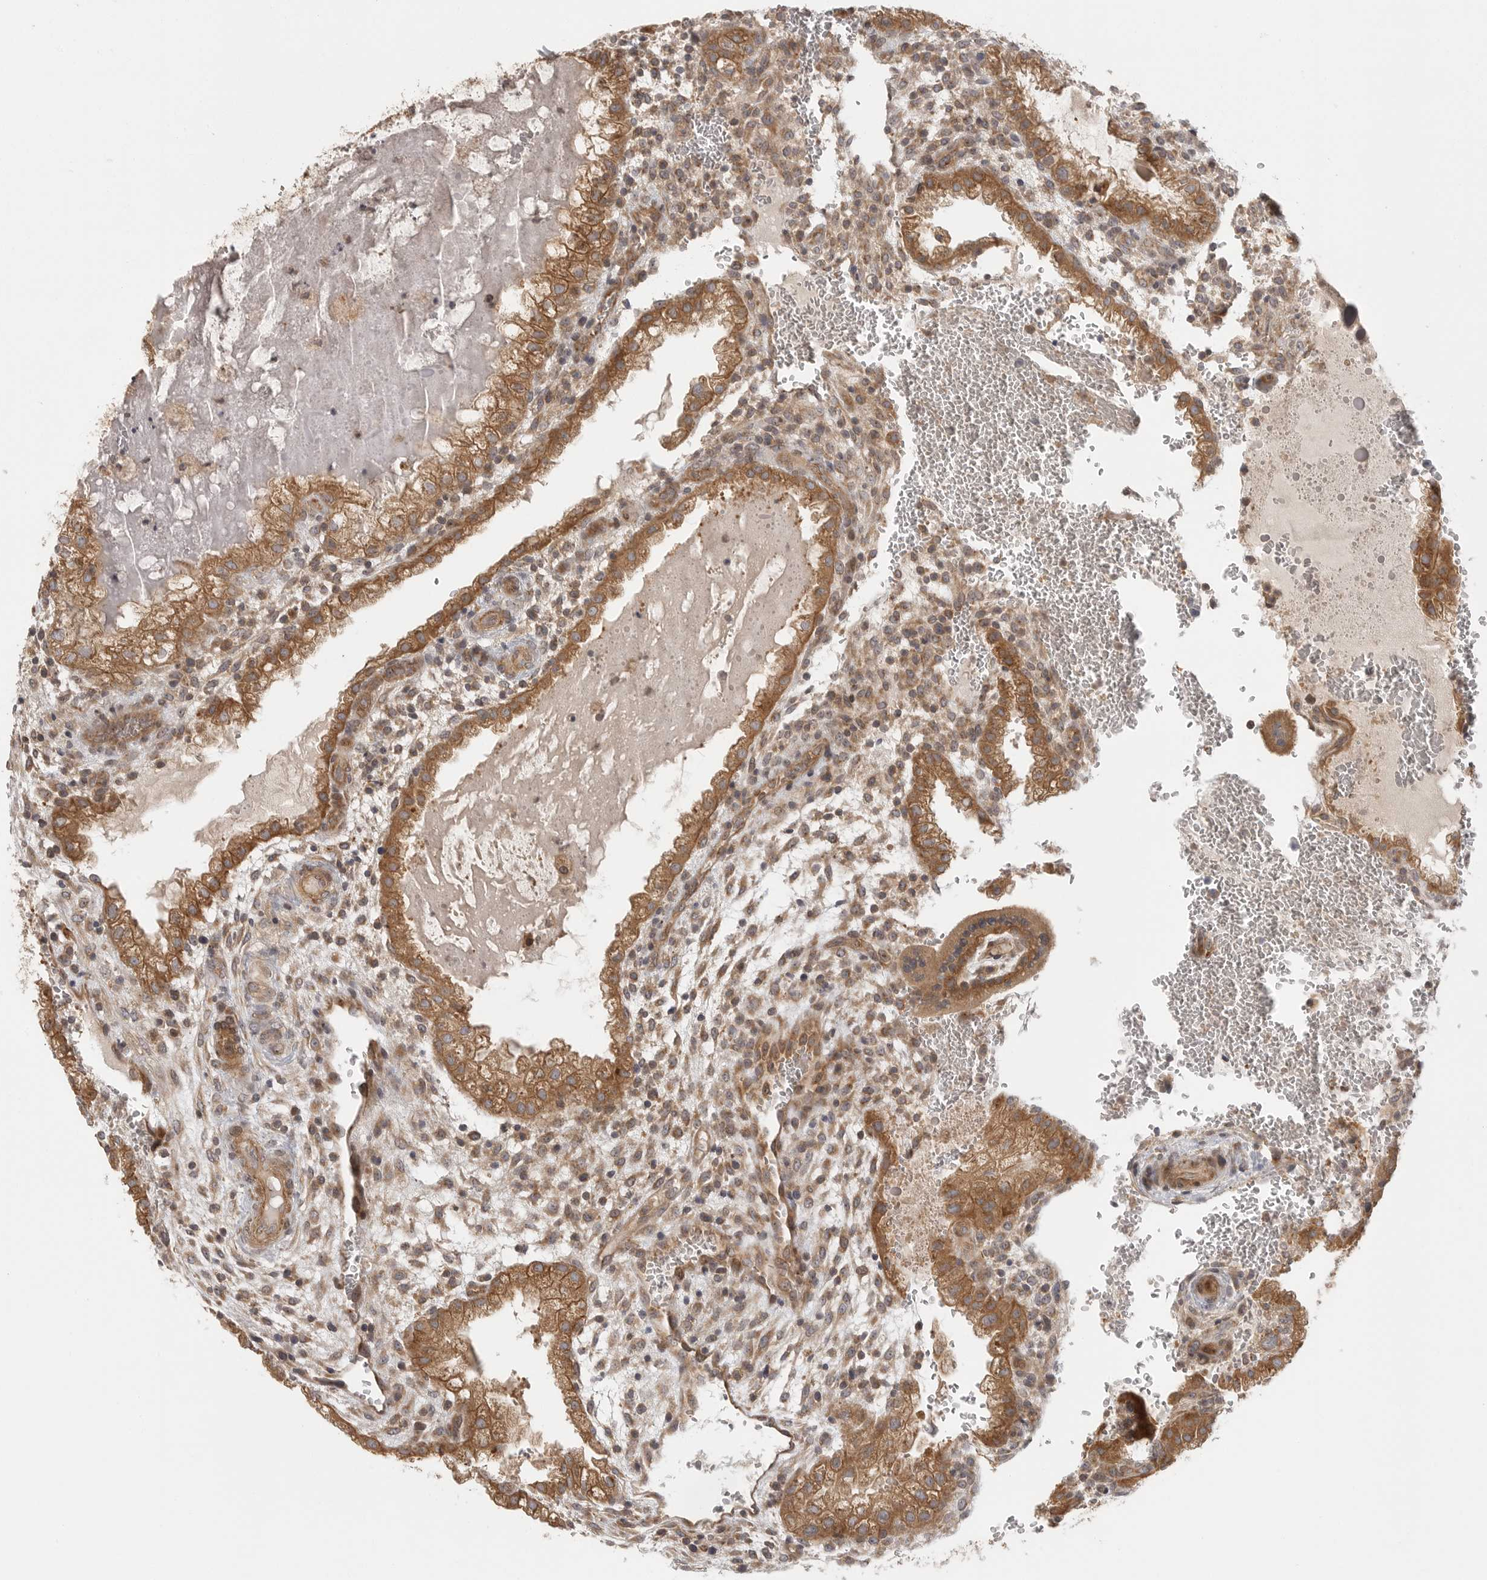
{"staining": {"intensity": "moderate", "quantity": ">75%", "location": "cytoplasmic/membranous"}, "tissue": "placenta", "cell_type": "Decidual cells", "image_type": "normal", "snomed": [{"axis": "morphology", "description": "Normal tissue, NOS"}, {"axis": "topography", "description": "Placenta"}], "caption": "Immunohistochemical staining of unremarkable placenta displays >75% levels of moderate cytoplasmic/membranous protein staining in about >75% of decidual cells. Nuclei are stained in blue.", "gene": "CCPG1", "patient": {"sex": "female", "age": 35}}